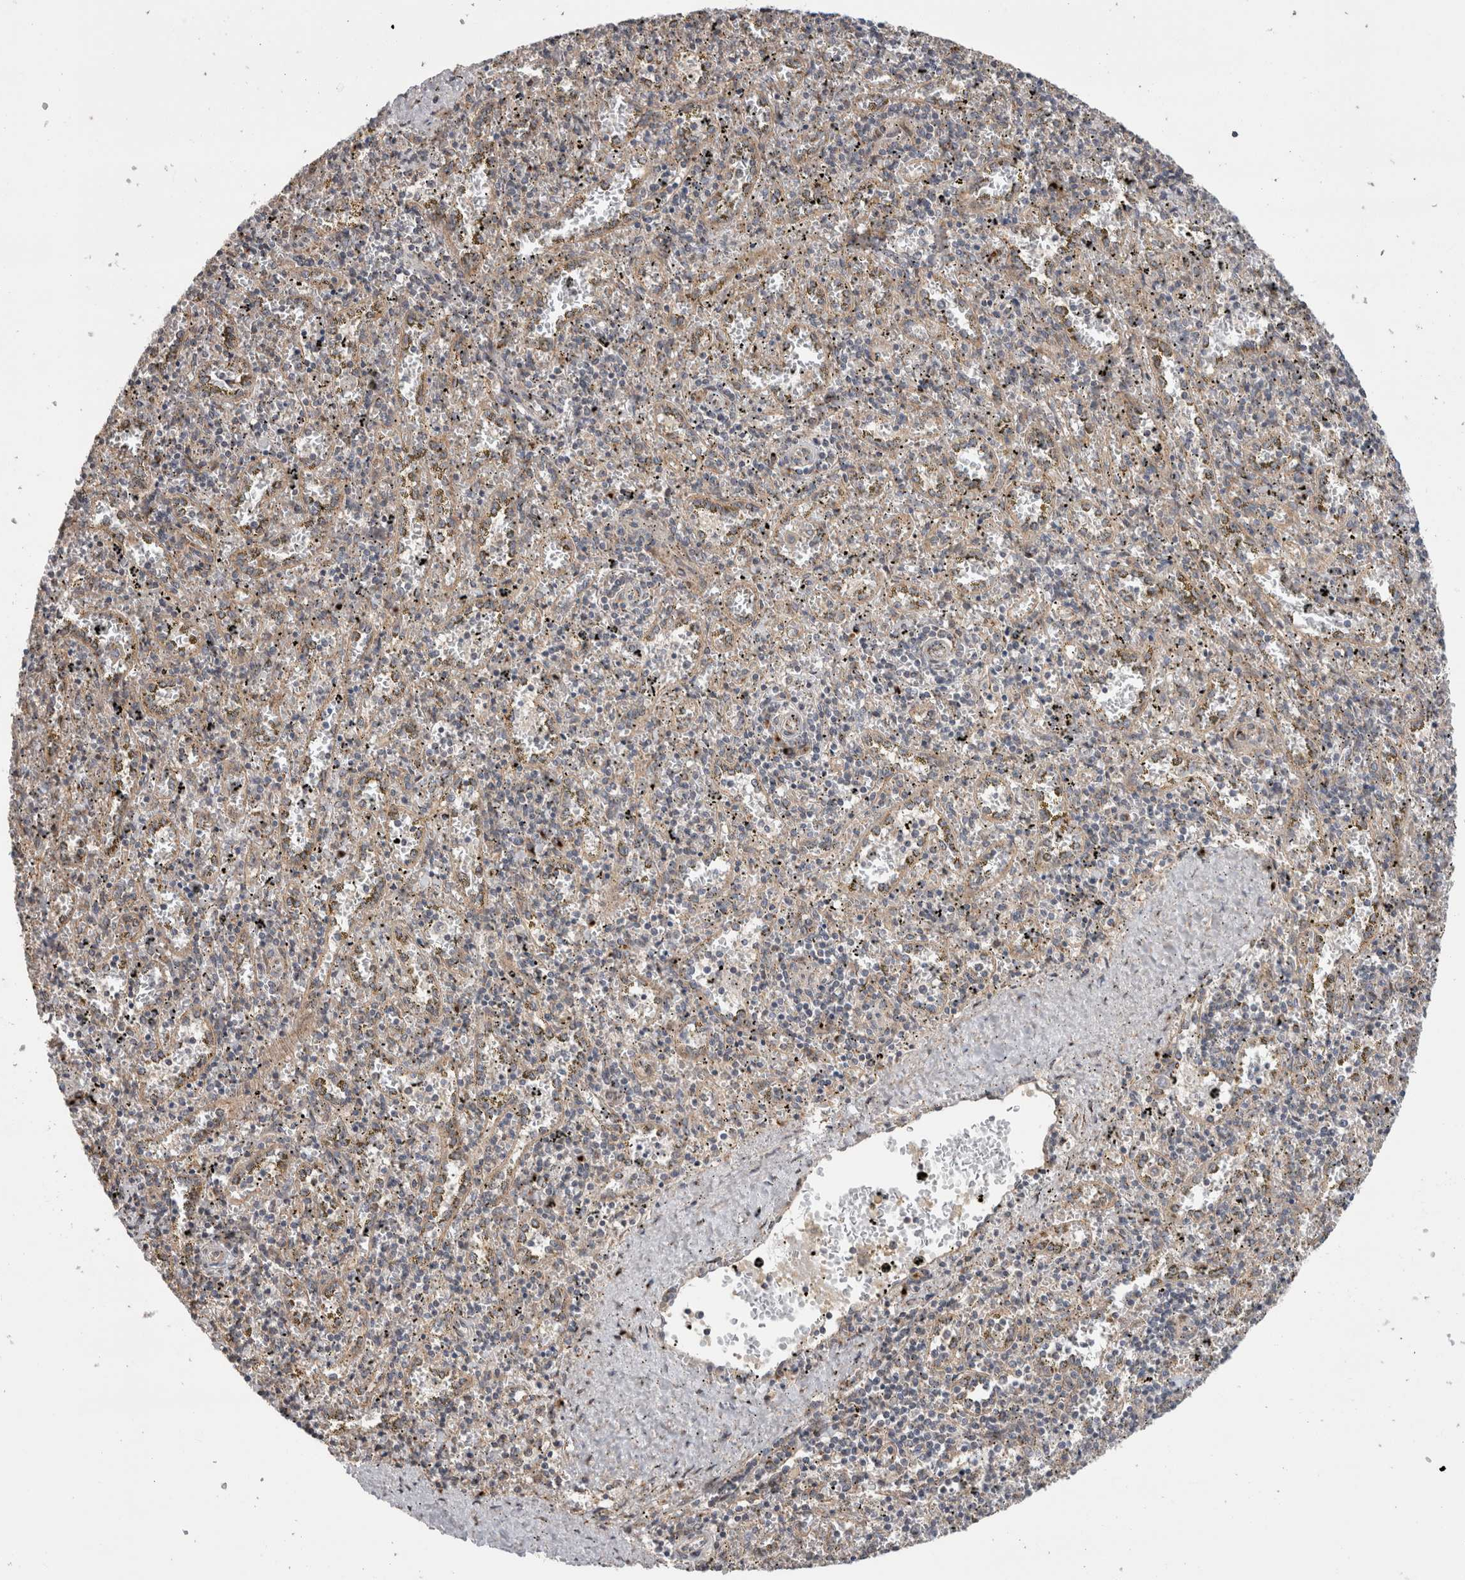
{"staining": {"intensity": "negative", "quantity": "none", "location": "none"}, "tissue": "spleen", "cell_type": "Cells in red pulp", "image_type": "normal", "snomed": [{"axis": "morphology", "description": "Normal tissue, NOS"}, {"axis": "topography", "description": "Spleen"}], "caption": "The IHC photomicrograph has no significant expression in cells in red pulp of spleen. The staining is performed using DAB brown chromogen with nuclei counter-stained in using hematoxylin.", "gene": "TRIM5", "patient": {"sex": "male", "age": 11}}